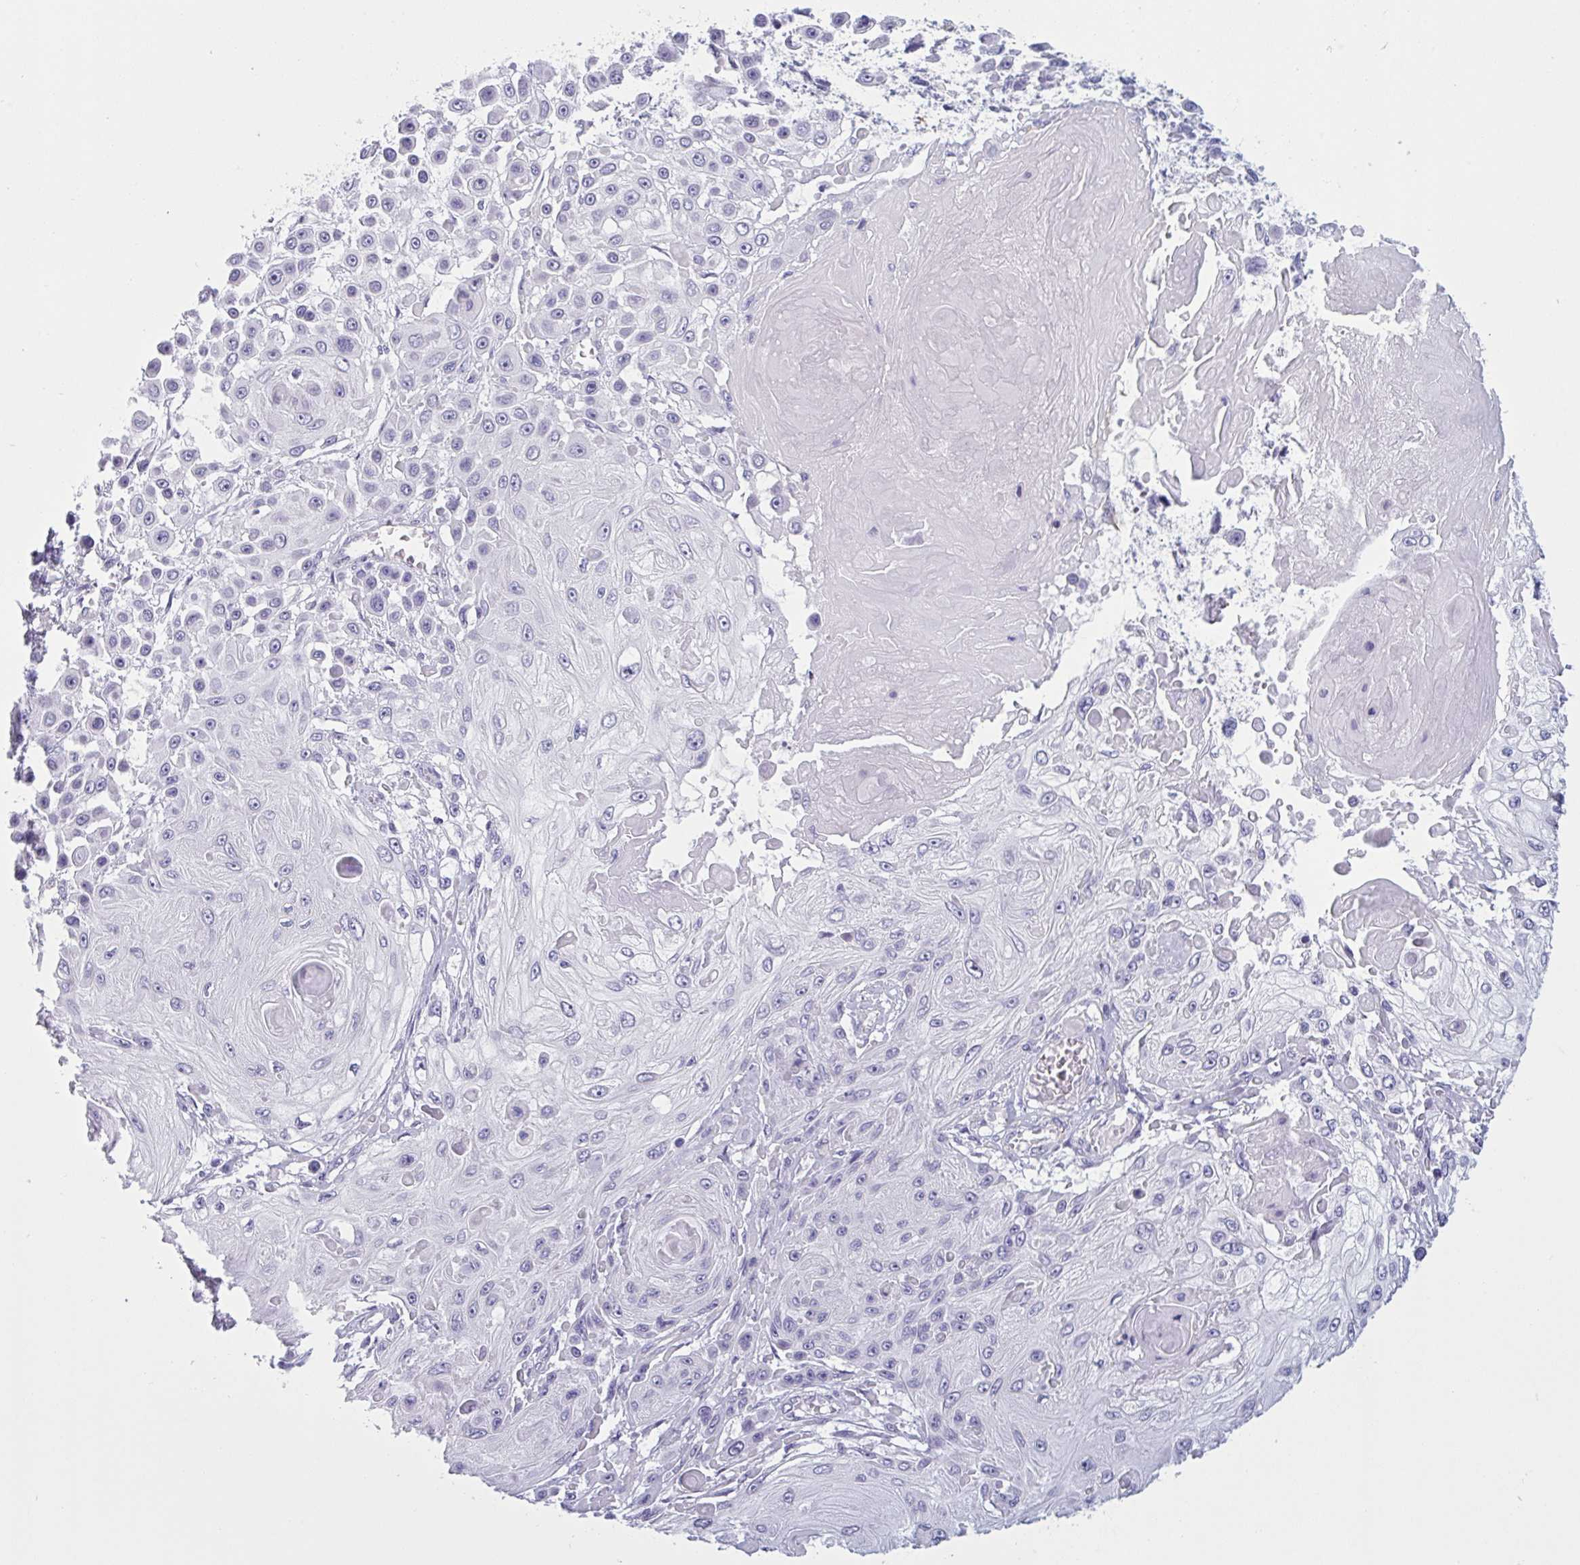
{"staining": {"intensity": "negative", "quantity": "none", "location": "none"}, "tissue": "skin cancer", "cell_type": "Tumor cells", "image_type": "cancer", "snomed": [{"axis": "morphology", "description": "Squamous cell carcinoma, NOS"}, {"axis": "topography", "description": "Skin"}], "caption": "The histopathology image reveals no significant positivity in tumor cells of skin cancer (squamous cell carcinoma).", "gene": "OR1L3", "patient": {"sex": "male", "age": 67}}